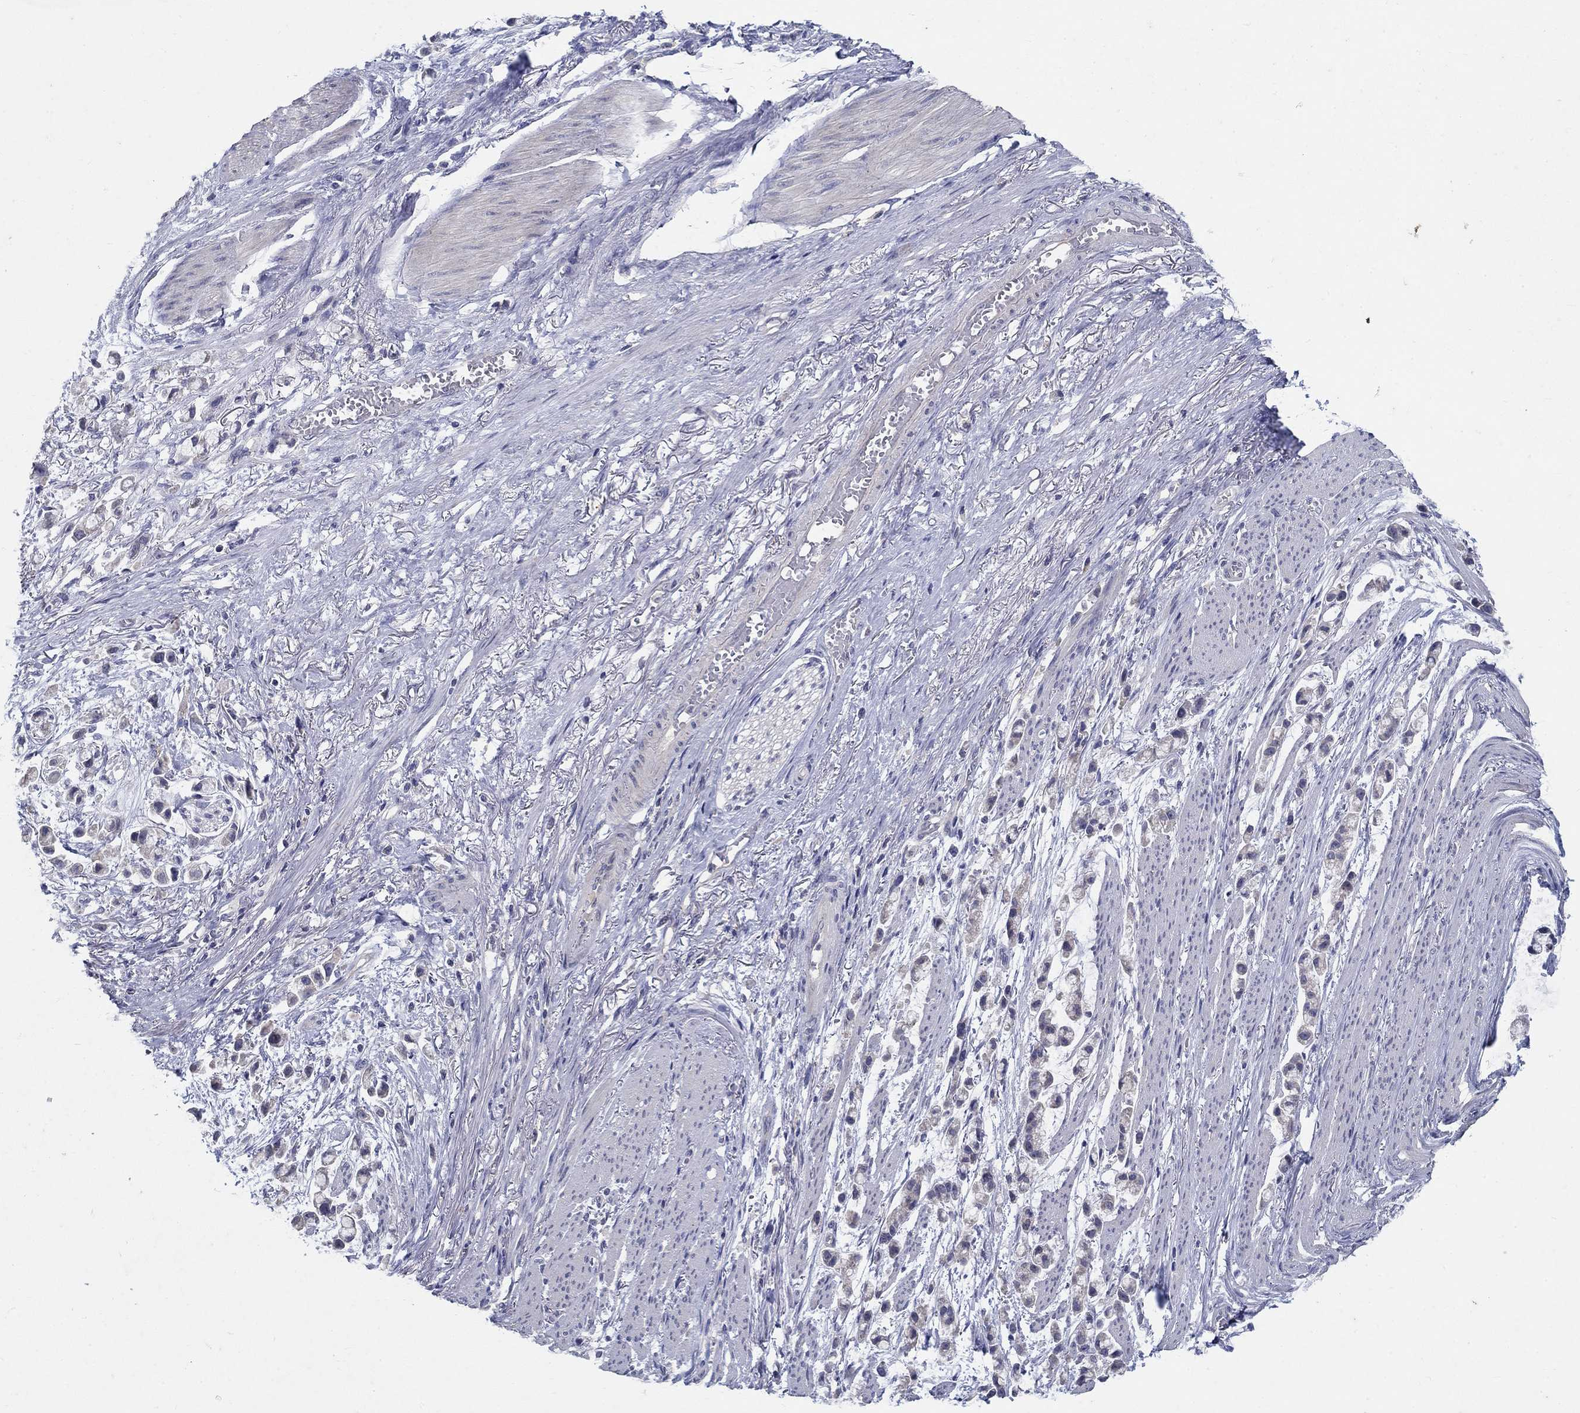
{"staining": {"intensity": "negative", "quantity": "none", "location": "none"}, "tissue": "stomach cancer", "cell_type": "Tumor cells", "image_type": "cancer", "snomed": [{"axis": "morphology", "description": "Adenocarcinoma, NOS"}, {"axis": "topography", "description": "Stomach"}], "caption": "This is an IHC histopathology image of human stomach cancer. There is no positivity in tumor cells.", "gene": "PROZ", "patient": {"sex": "female", "age": 81}}